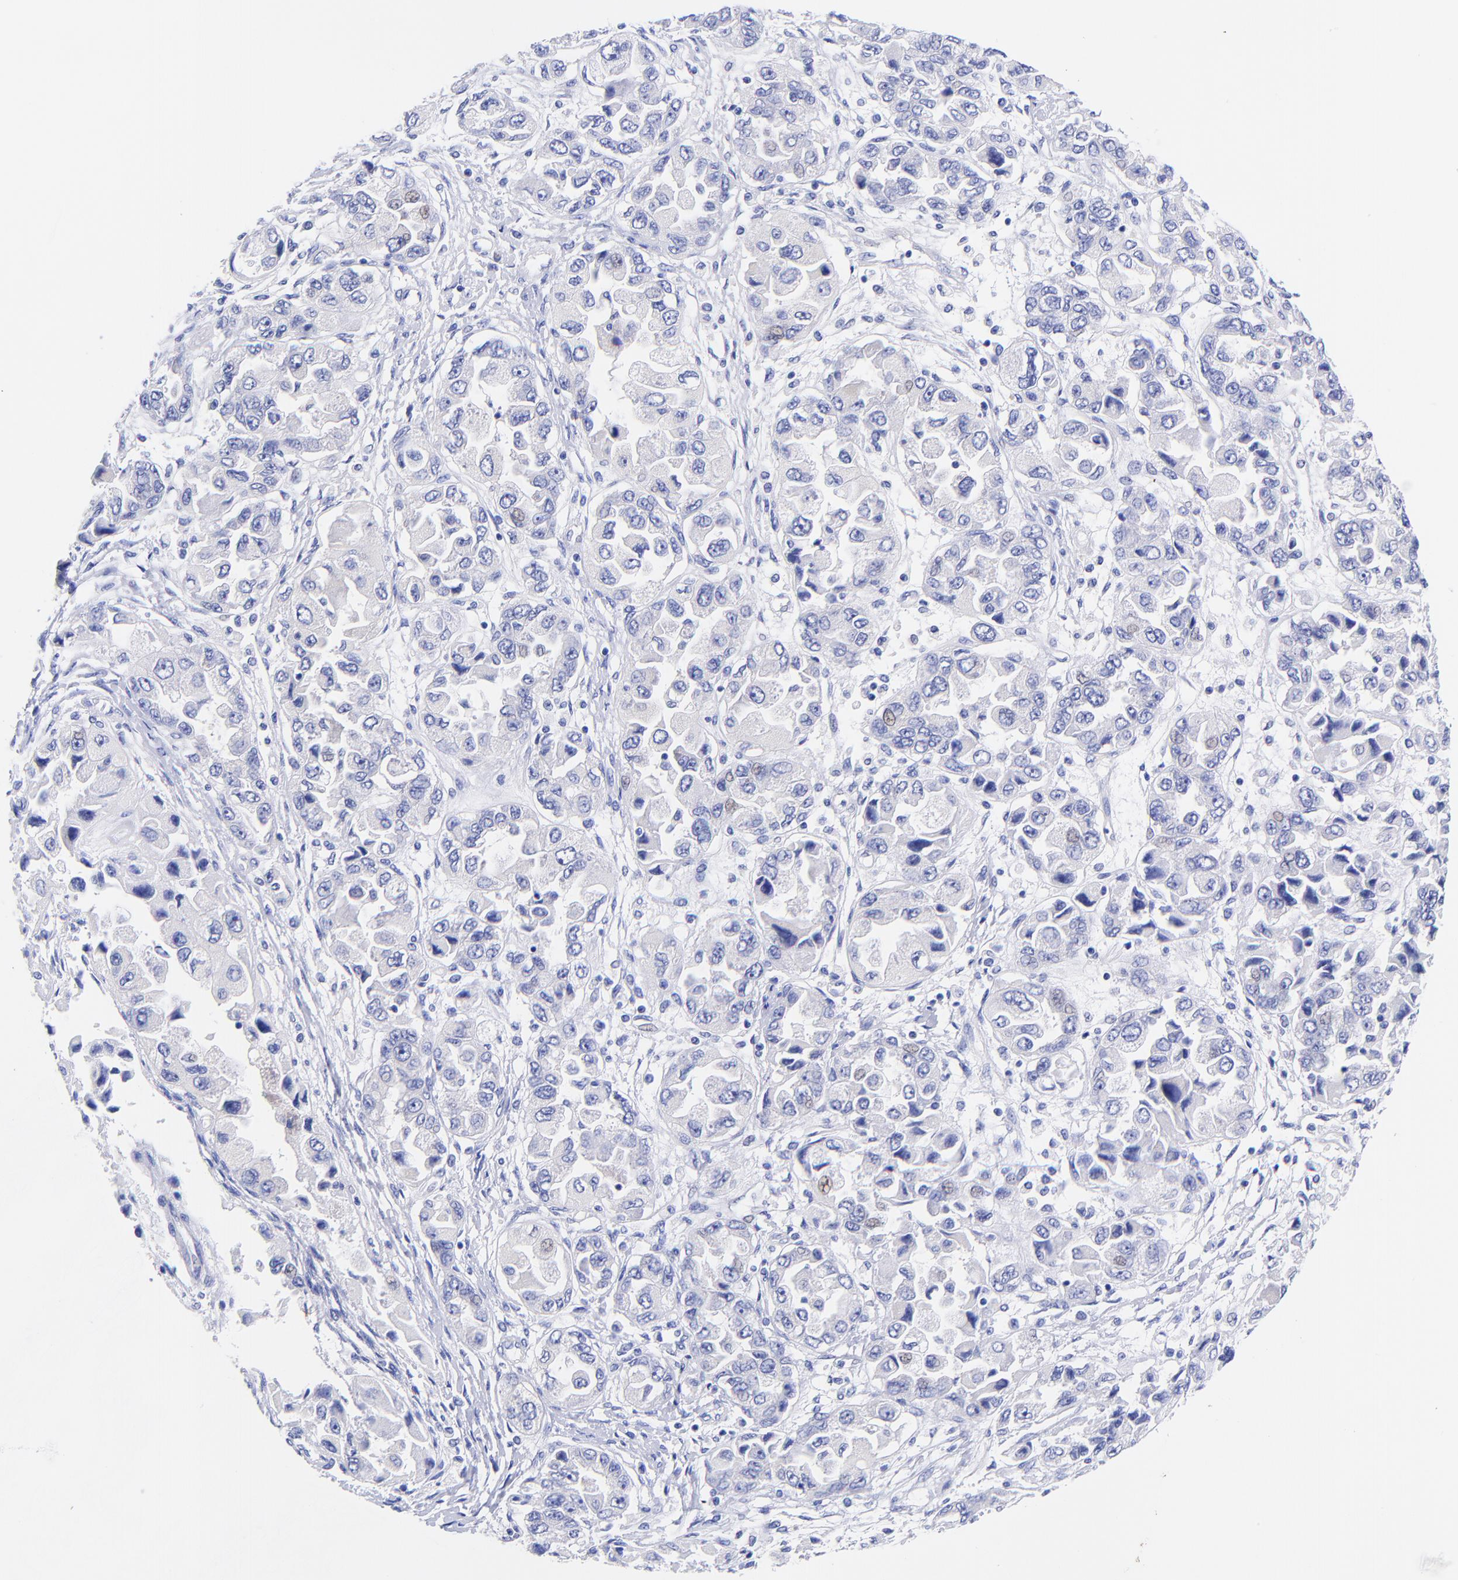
{"staining": {"intensity": "negative", "quantity": "none", "location": "none"}, "tissue": "ovarian cancer", "cell_type": "Tumor cells", "image_type": "cancer", "snomed": [{"axis": "morphology", "description": "Cystadenocarcinoma, serous, NOS"}, {"axis": "topography", "description": "Ovary"}], "caption": "IHC of ovarian cancer (serous cystadenocarcinoma) shows no expression in tumor cells.", "gene": "GPHN", "patient": {"sex": "female", "age": 84}}